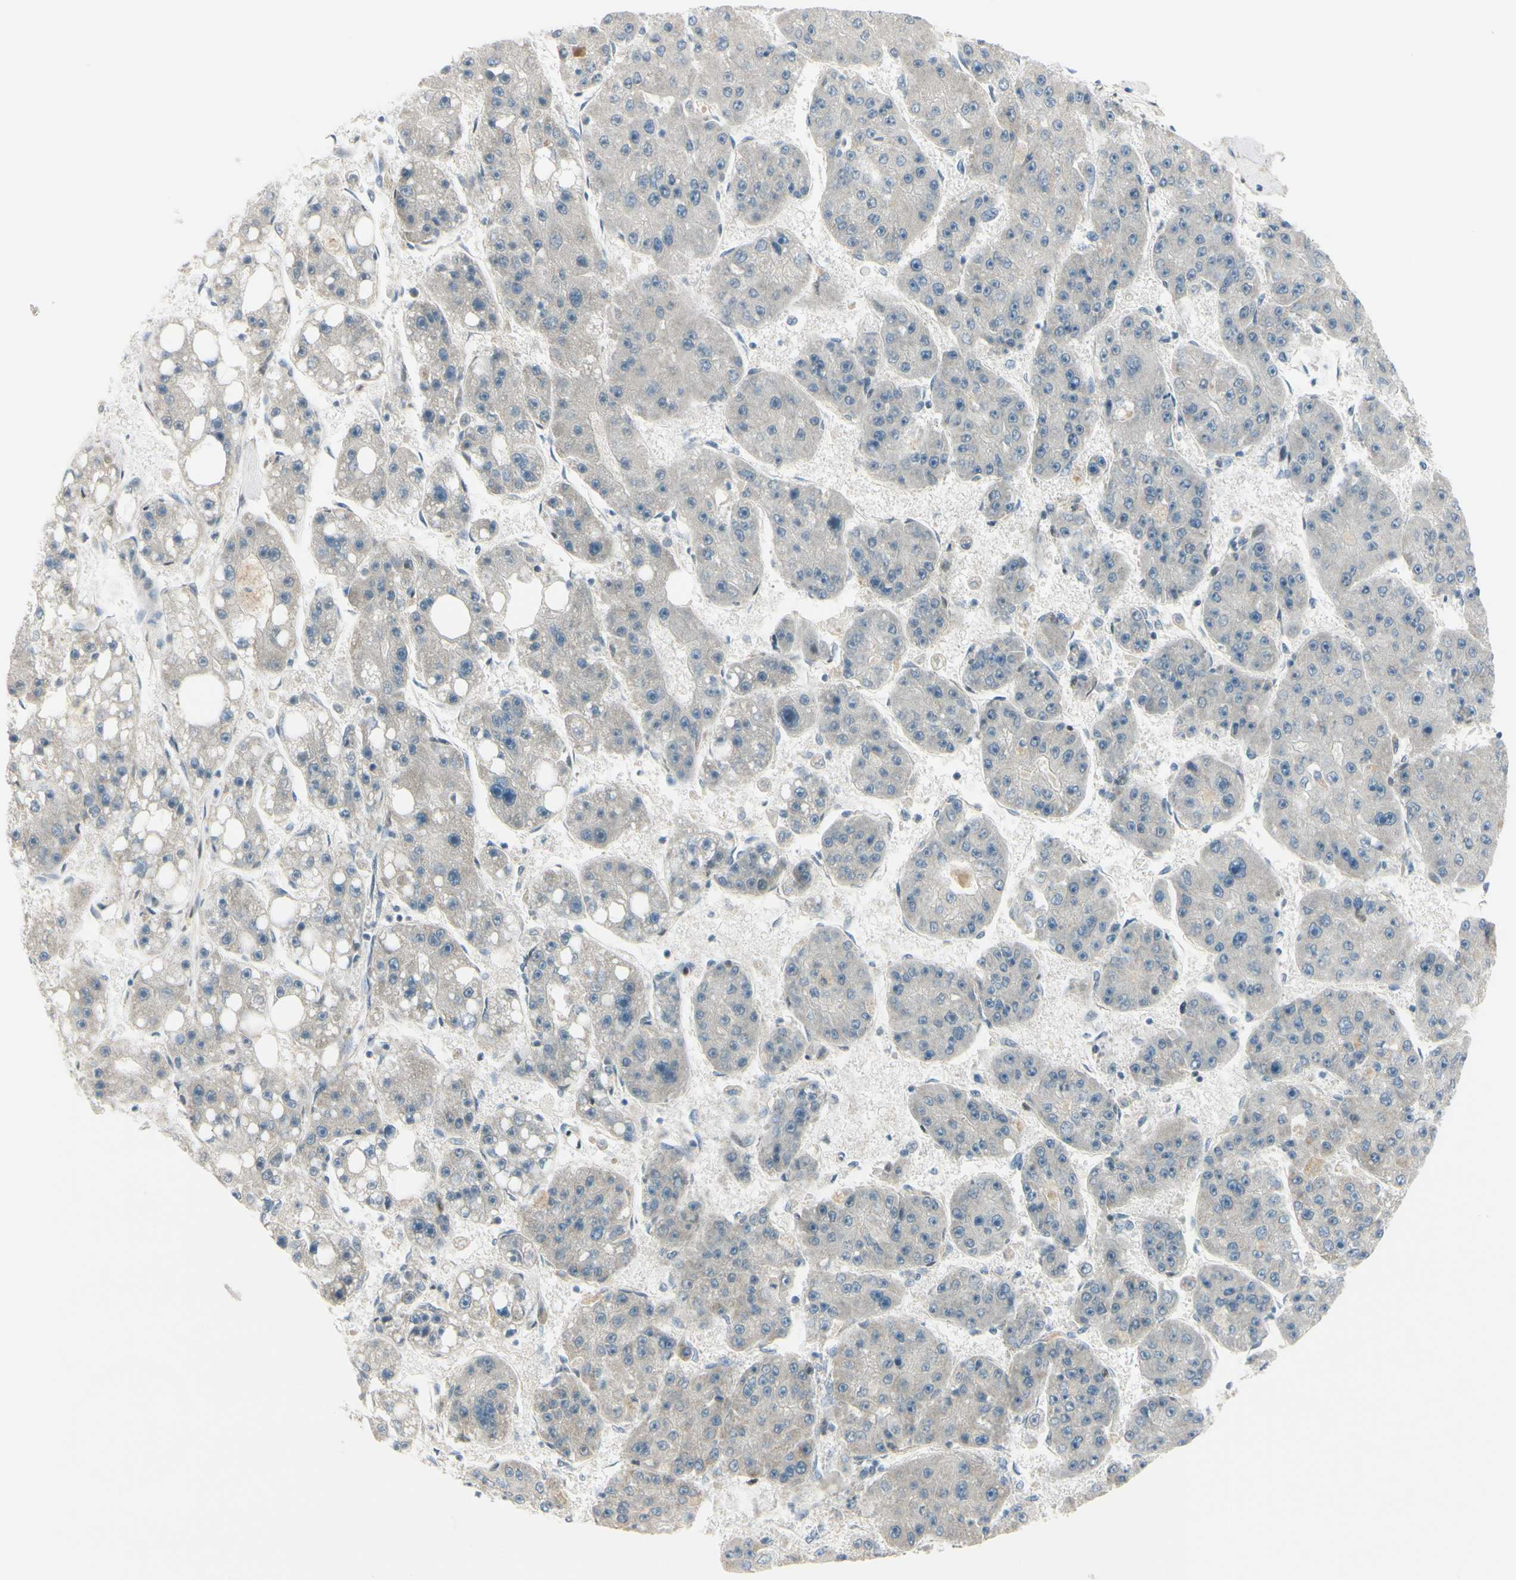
{"staining": {"intensity": "negative", "quantity": "none", "location": "none"}, "tissue": "liver cancer", "cell_type": "Tumor cells", "image_type": "cancer", "snomed": [{"axis": "morphology", "description": "Carcinoma, Hepatocellular, NOS"}, {"axis": "topography", "description": "Liver"}], "caption": "A photomicrograph of human liver cancer (hepatocellular carcinoma) is negative for staining in tumor cells.", "gene": "FHL2", "patient": {"sex": "female", "age": 61}}